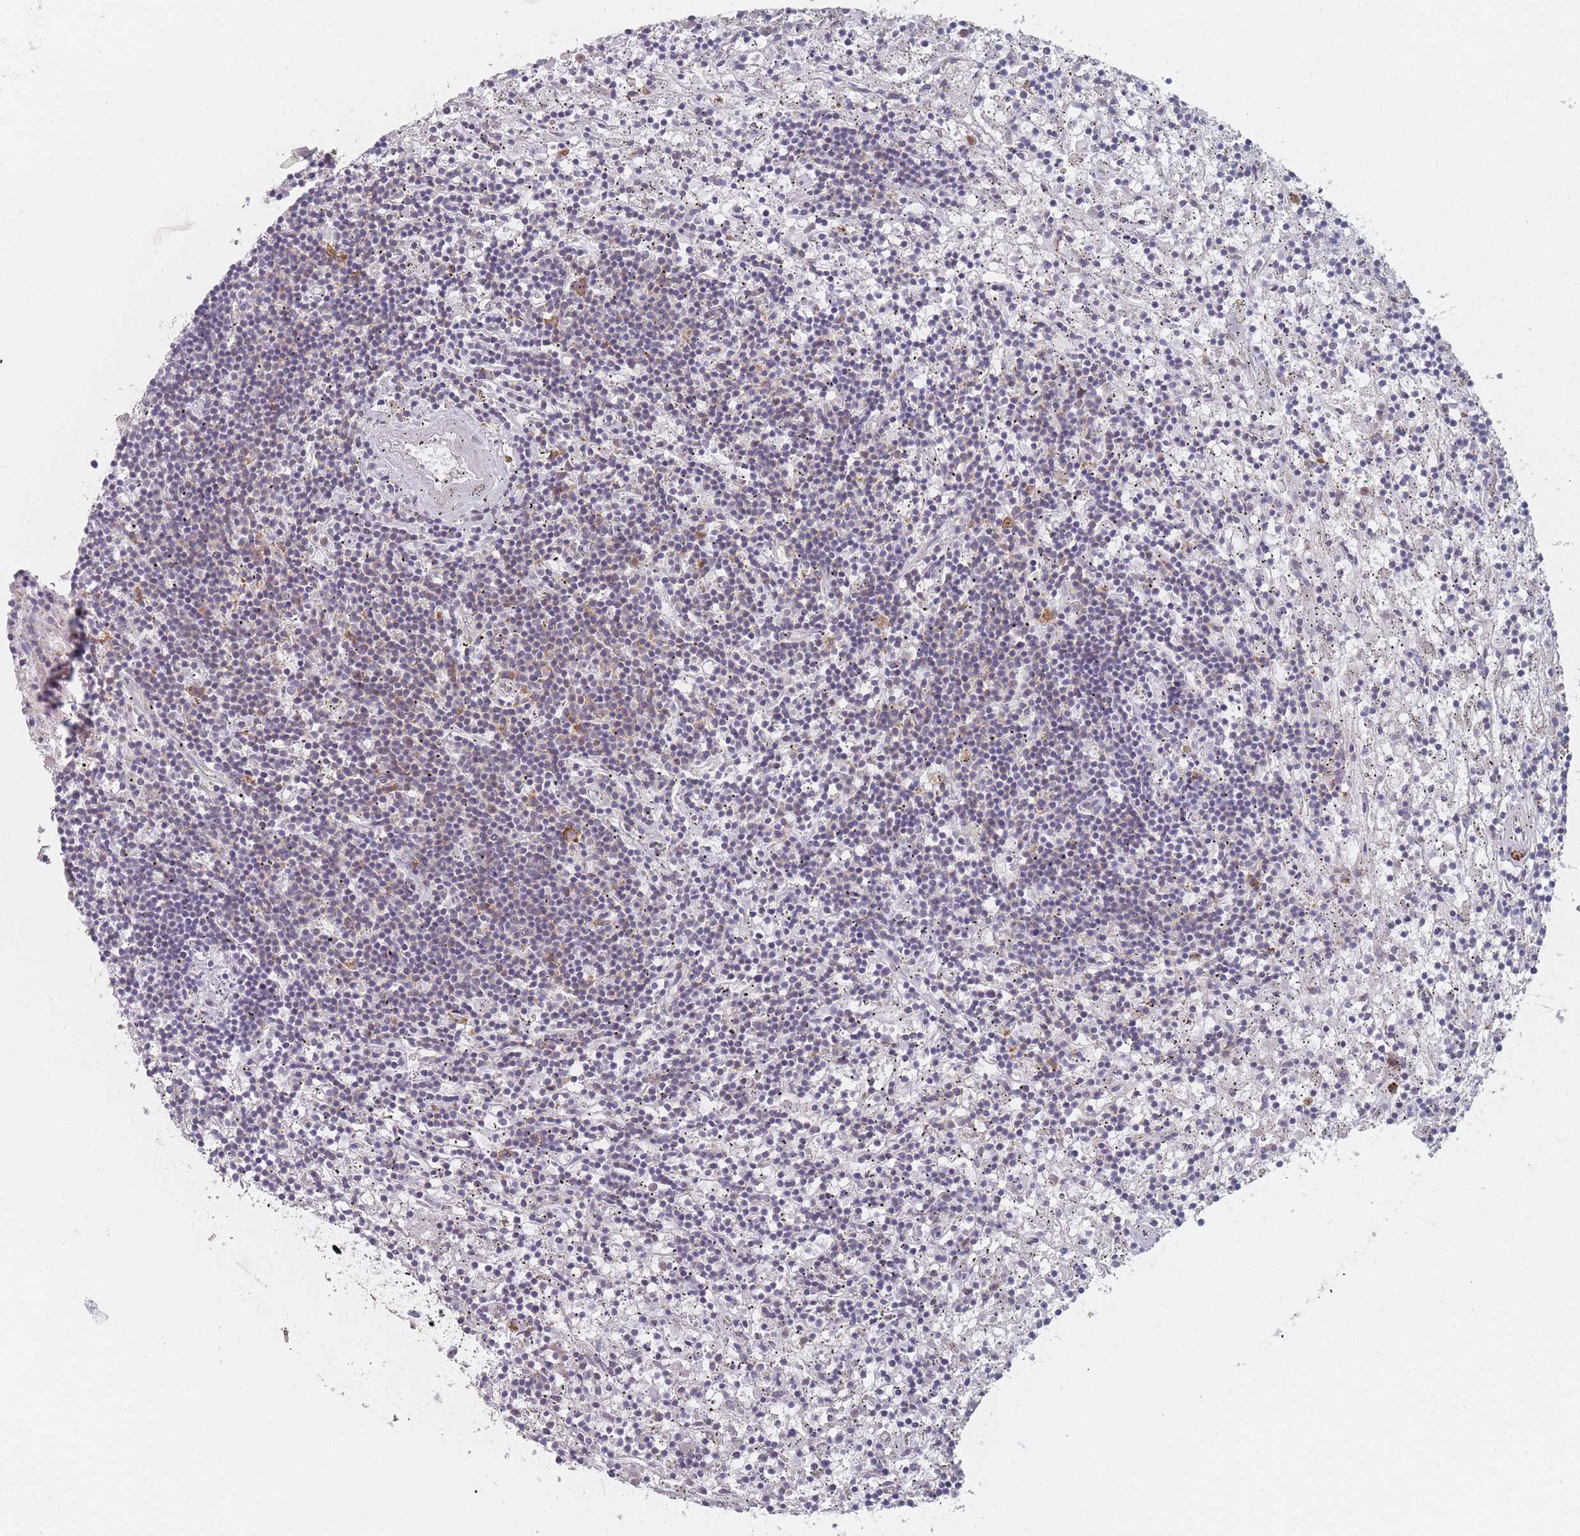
{"staining": {"intensity": "negative", "quantity": "none", "location": "none"}, "tissue": "lymphoma", "cell_type": "Tumor cells", "image_type": "cancer", "snomed": [{"axis": "morphology", "description": "Malignant lymphoma, non-Hodgkin's type, Low grade"}, {"axis": "topography", "description": "Spleen"}], "caption": "This is an immunohistochemistry (IHC) micrograph of human lymphoma. There is no positivity in tumor cells.", "gene": "CACNG5", "patient": {"sex": "male", "age": 76}}